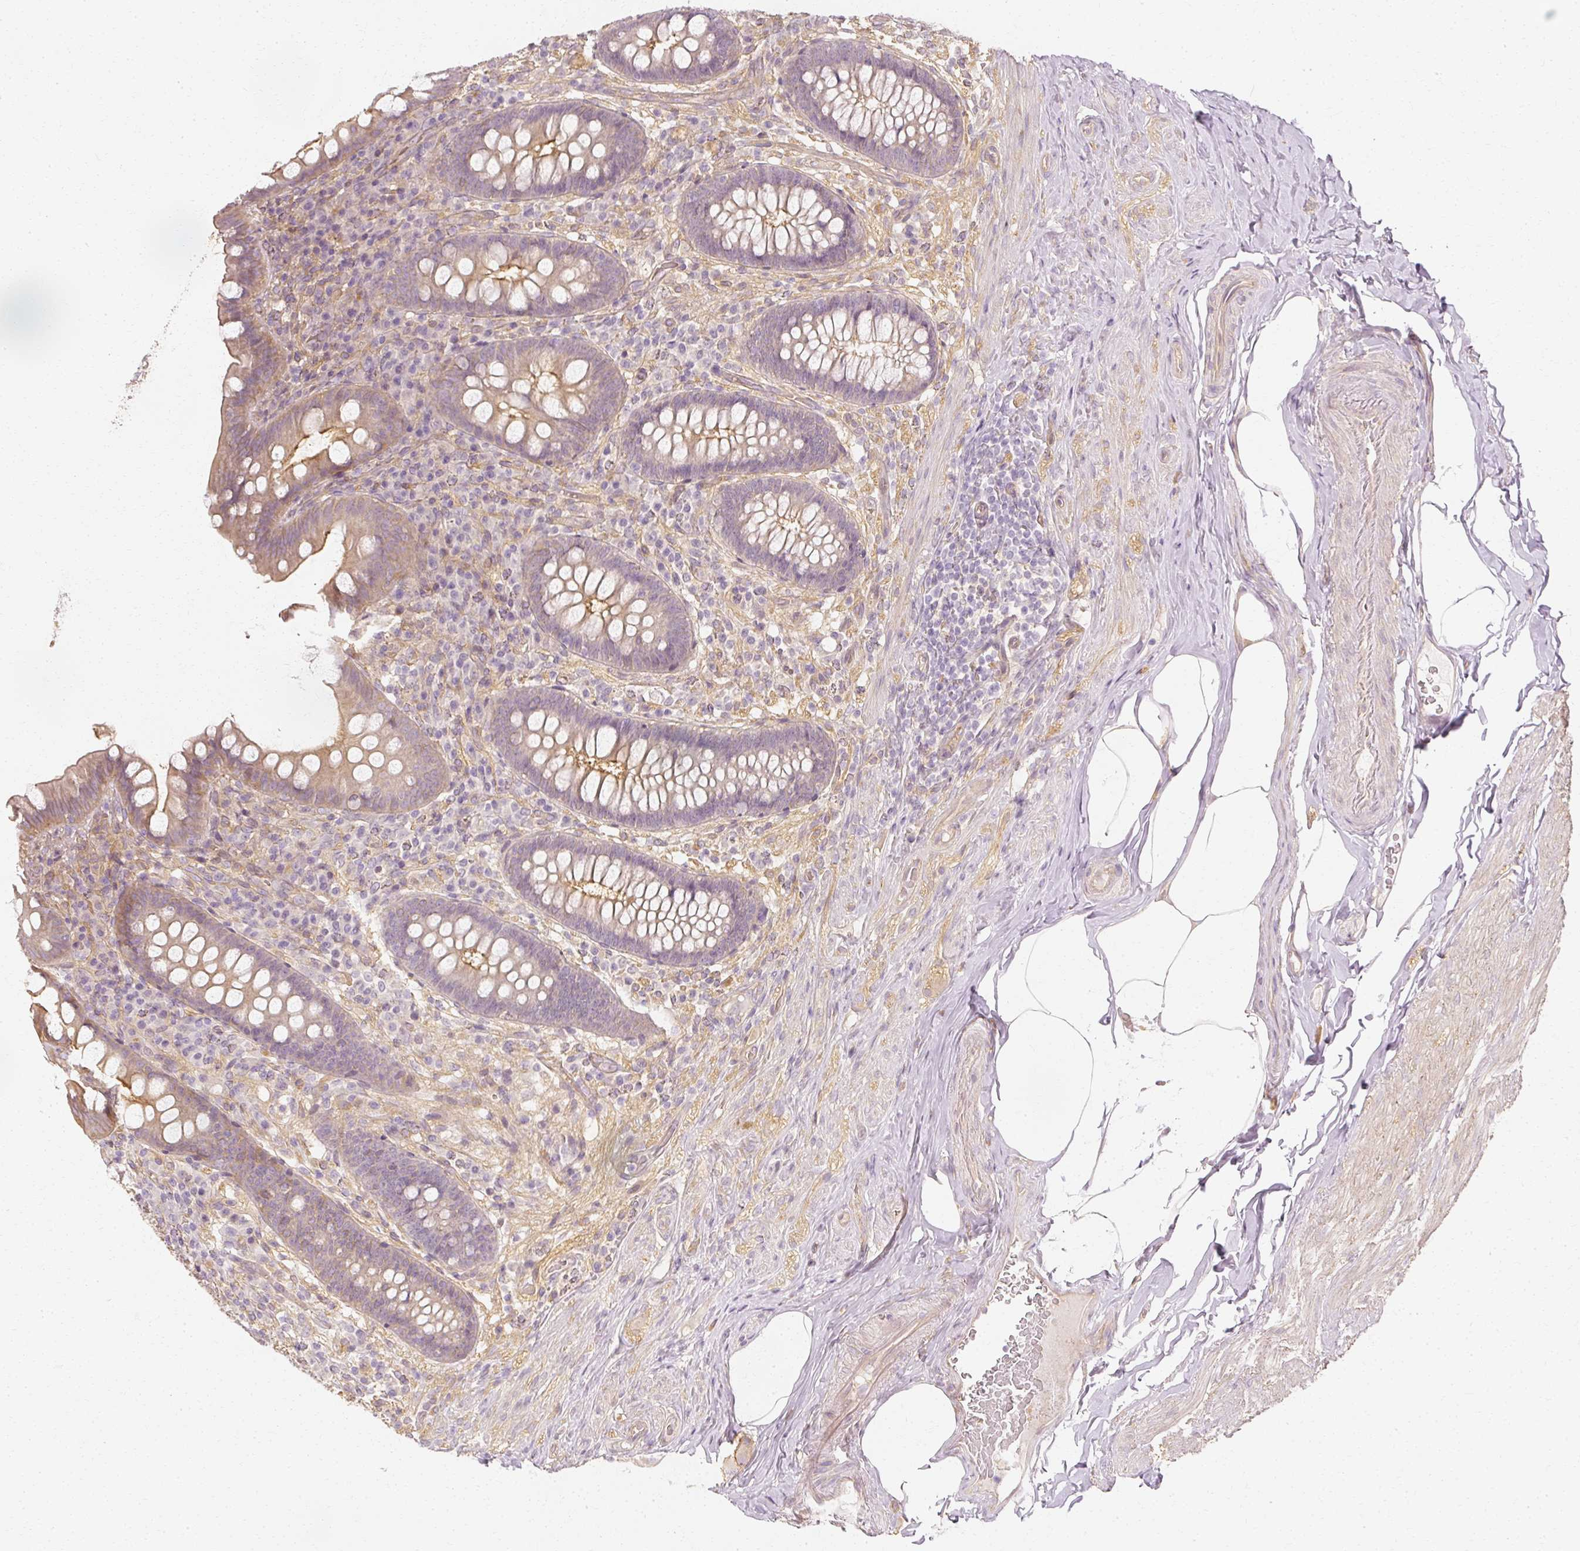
{"staining": {"intensity": "moderate", "quantity": "25%-75%", "location": "cytoplasmic/membranous"}, "tissue": "appendix", "cell_type": "Glandular cells", "image_type": "normal", "snomed": [{"axis": "morphology", "description": "Normal tissue, NOS"}, {"axis": "topography", "description": "Appendix"}], "caption": "High-magnification brightfield microscopy of unremarkable appendix stained with DAB (brown) and counterstained with hematoxylin (blue). glandular cells exhibit moderate cytoplasmic/membranous positivity is identified in approximately25%-75% of cells.", "gene": "GNAQ", "patient": {"sex": "male", "age": 71}}